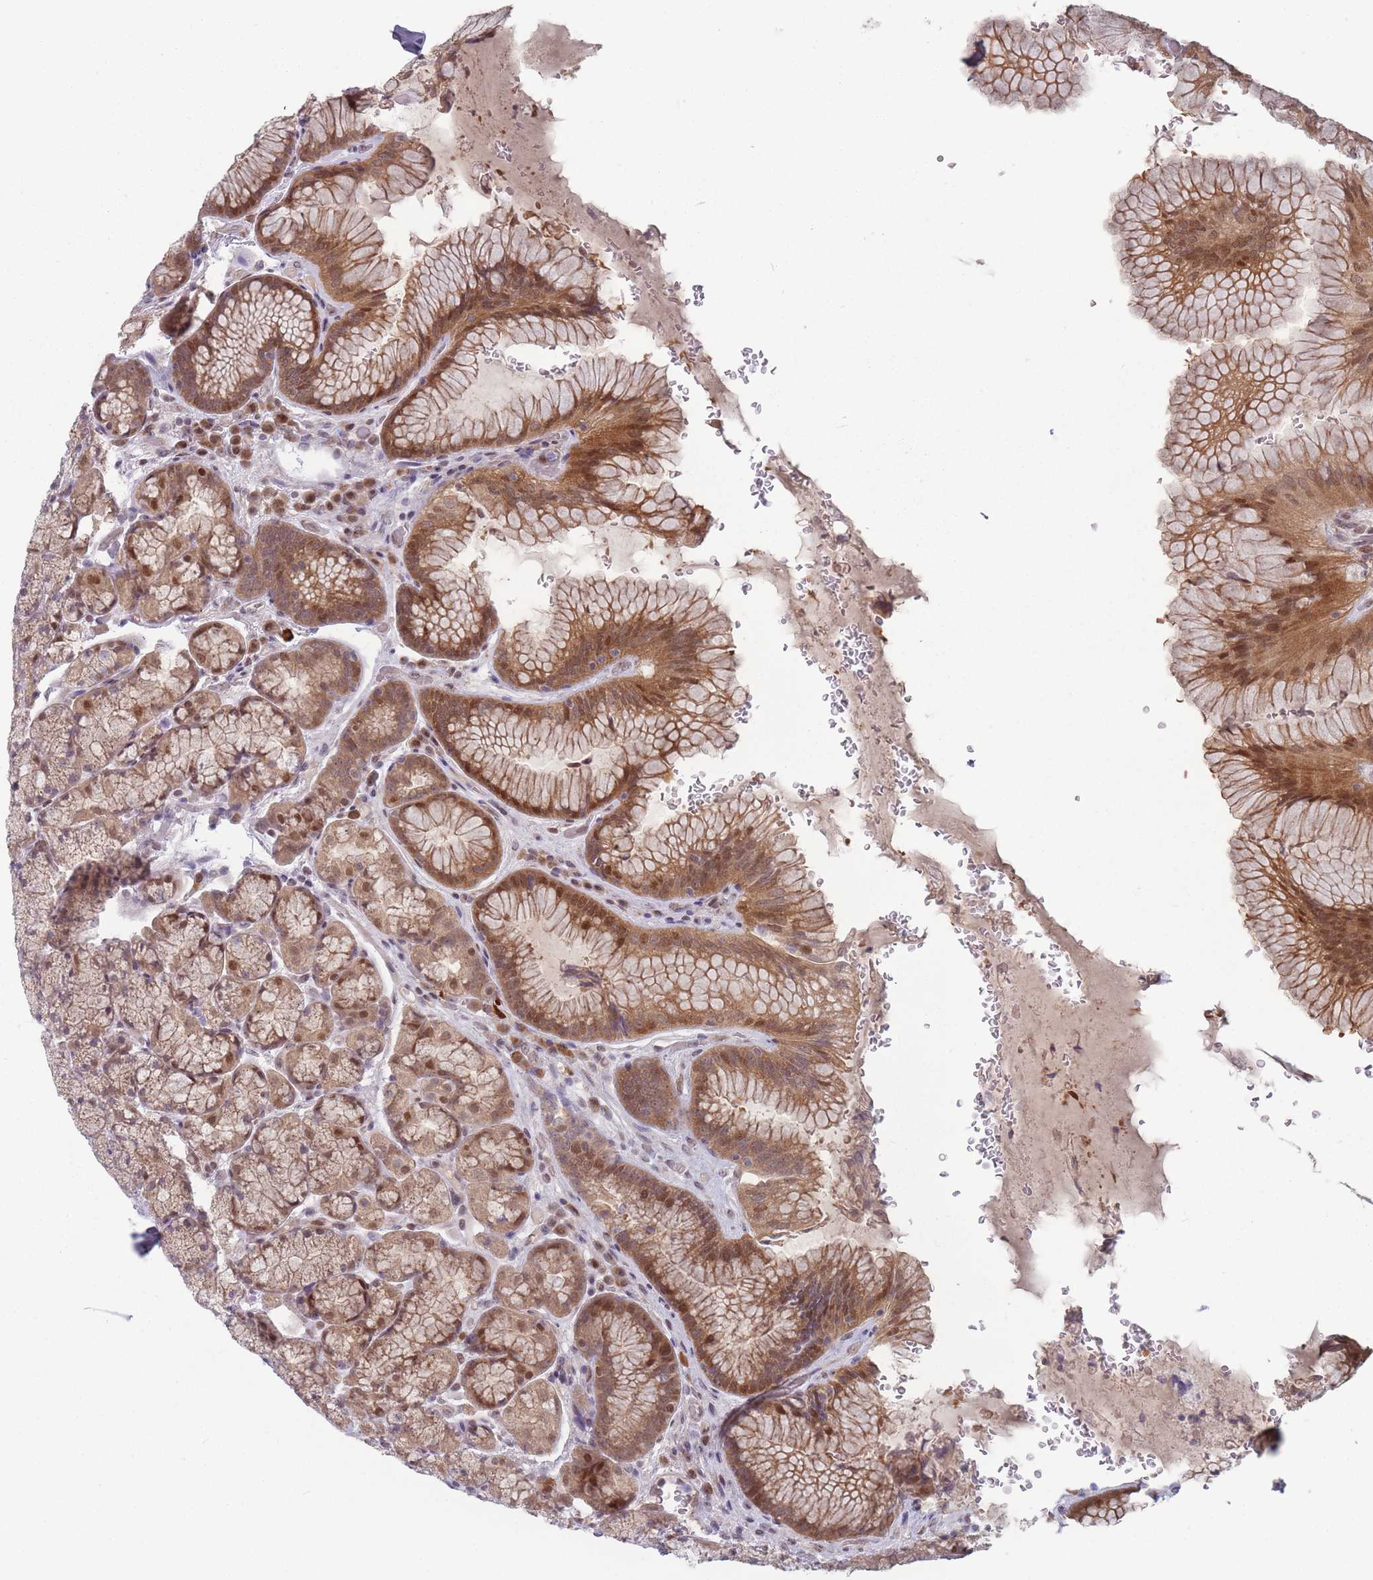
{"staining": {"intensity": "moderate", "quantity": ">75%", "location": "cytoplasmic/membranous,nuclear"}, "tissue": "stomach", "cell_type": "Glandular cells", "image_type": "normal", "snomed": [{"axis": "morphology", "description": "Normal tissue, NOS"}, {"axis": "topography", "description": "Stomach"}], "caption": "Human stomach stained with a protein marker displays moderate staining in glandular cells.", "gene": "SH3BGRL2", "patient": {"sex": "male", "age": 63}}